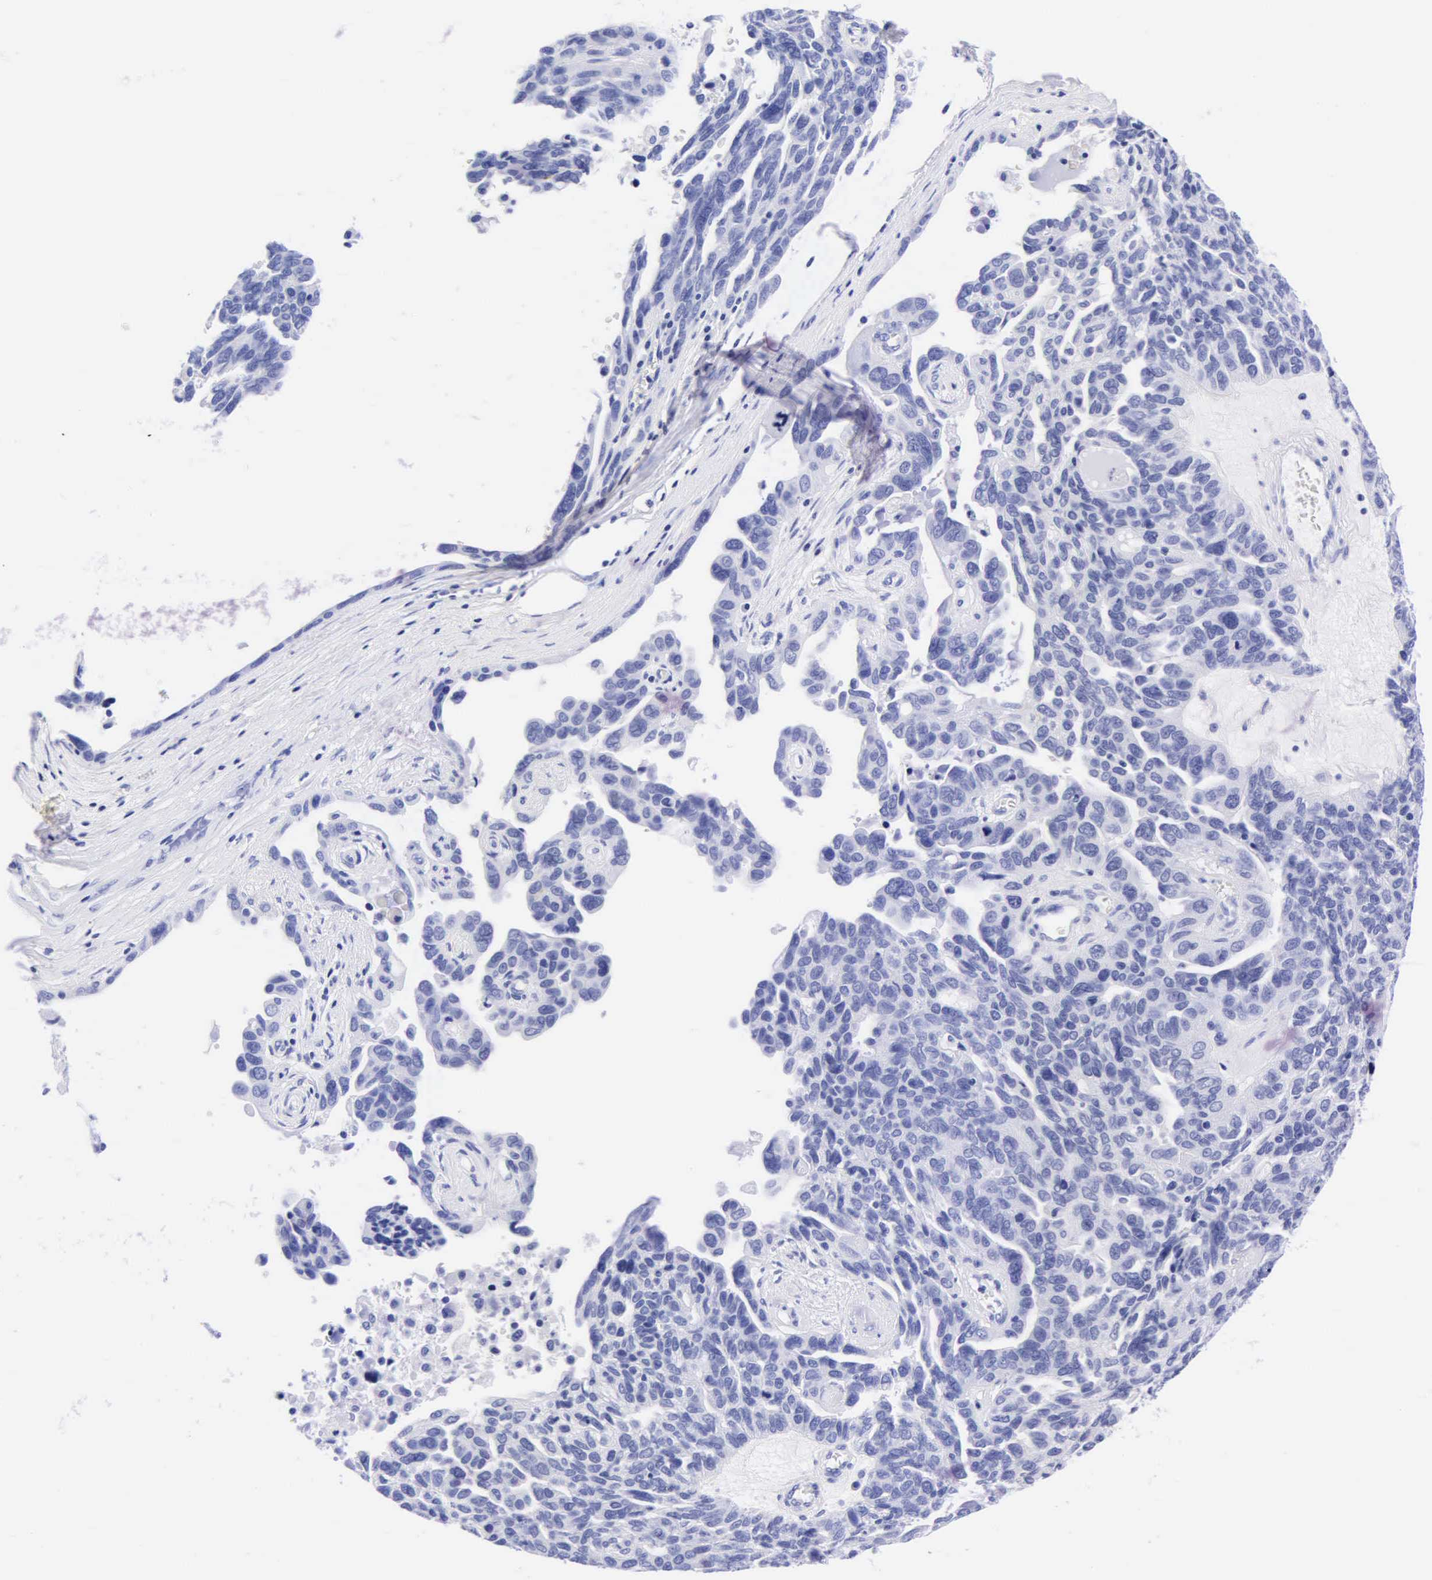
{"staining": {"intensity": "negative", "quantity": "none", "location": "none"}, "tissue": "ovarian cancer", "cell_type": "Tumor cells", "image_type": "cancer", "snomed": [{"axis": "morphology", "description": "Cystadenocarcinoma, serous, NOS"}, {"axis": "topography", "description": "Ovary"}], "caption": "Image shows no significant protein staining in tumor cells of ovarian cancer (serous cystadenocarcinoma).", "gene": "DES", "patient": {"sex": "female", "age": 64}}